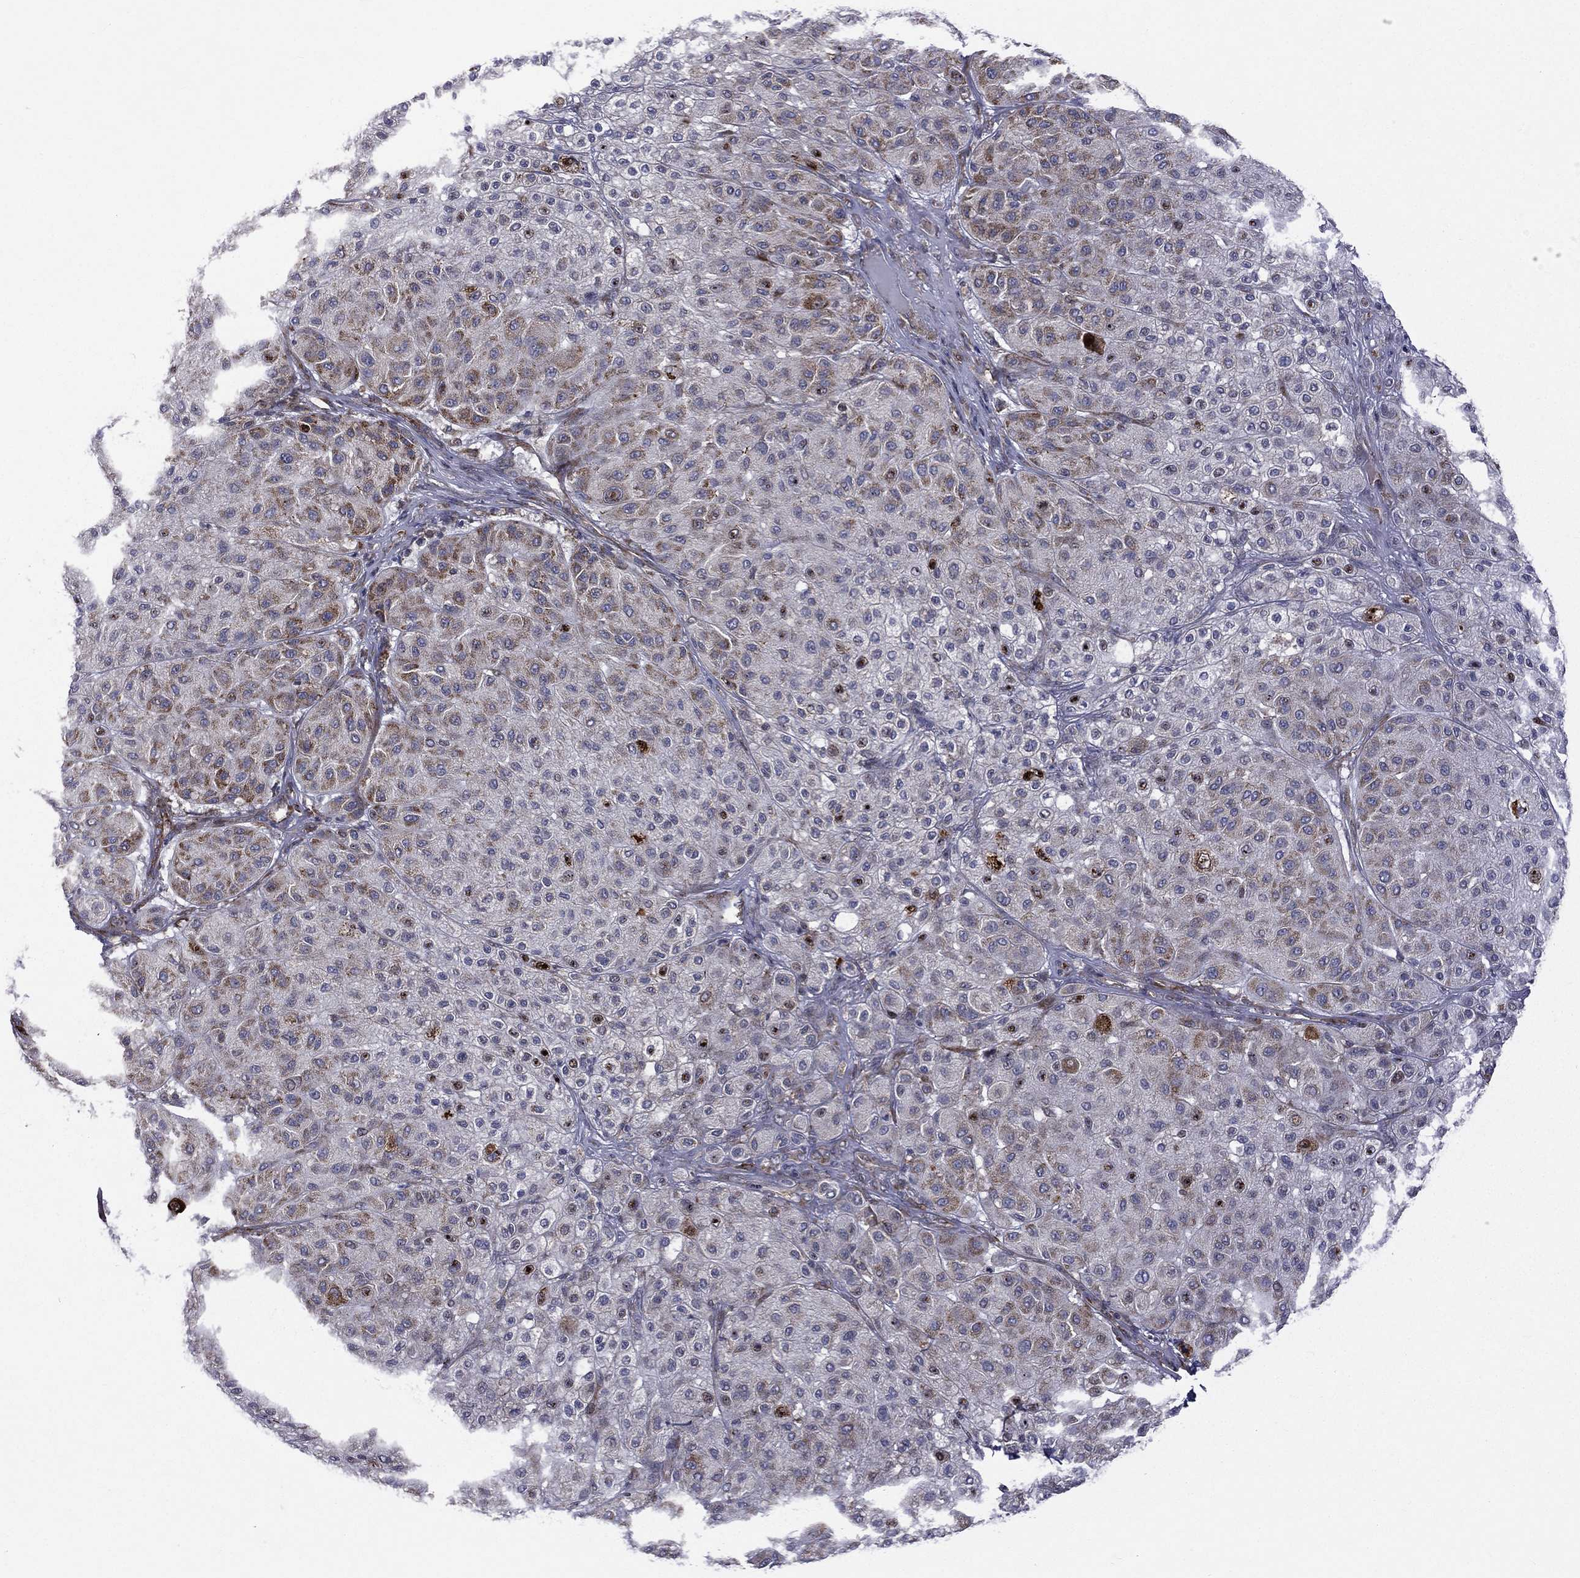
{"staining": {"intensity": "moderate", "quantity": "25%-75%", "location": "cytoplasmic/membranous"}, "tissue": "melanoma", "cell_type": "Tumor cells", "image_type": "cancer", "snomed": [{"axis": "morphology", "description": "Malignant melanoma, Metastatic site"}, {"axis": "topography", "description": "Smooth muscle"}], "caption": "Moderate cytoplasmic/membranous expression is appreciated in approximately 25%-75% of tumor cells in melanoma.", "gene": "C20orf96", "patient": {"sex": "male", "age": 41}}